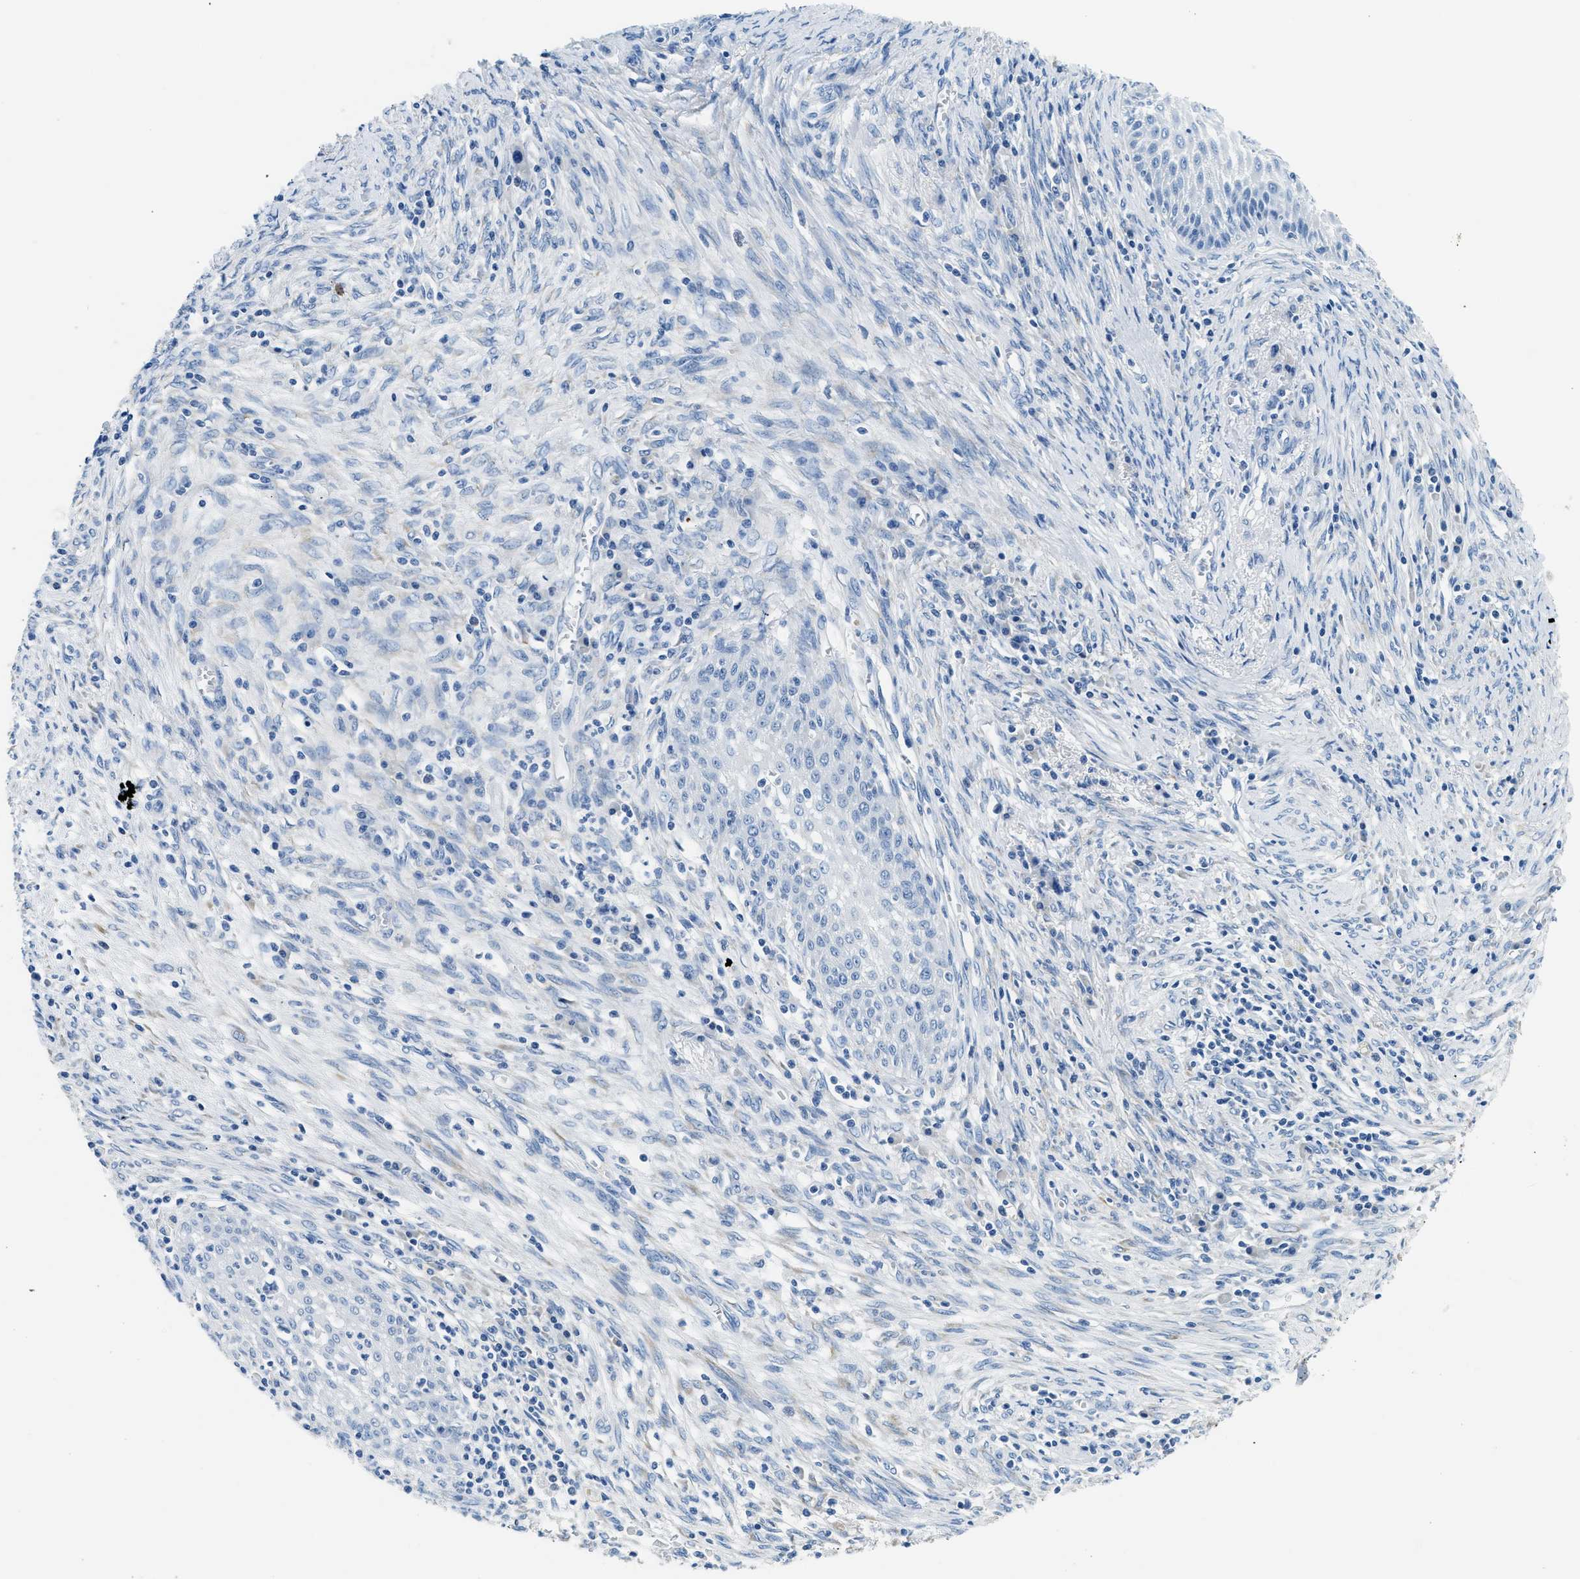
{"staining": {"intensity": "moderate", "quantity": "<25%", "location": "cytoplasmic/membranous"}, "tissue": "cervical cancer", "cell_type": "Tumor cells", "image_type": "cancer", "snomed": [{"axis": "morphology", "description": "Adenocarcinoma, NOS"}, {"axis": "topography", "description": "Cervix"}], "caption": "DAB (3,3'-diaminobenzidine) immunohistochemical staining of human cervical adenocarcinoma exhibits moderate cytoplasmic/membranous protein staining in approximately <25% of tumor cells. (DAB IHC, brown staining for protein, blue staining for nuclei).", "gene": "CLDN18", "patient": {"sex": "female", "age": 44}}